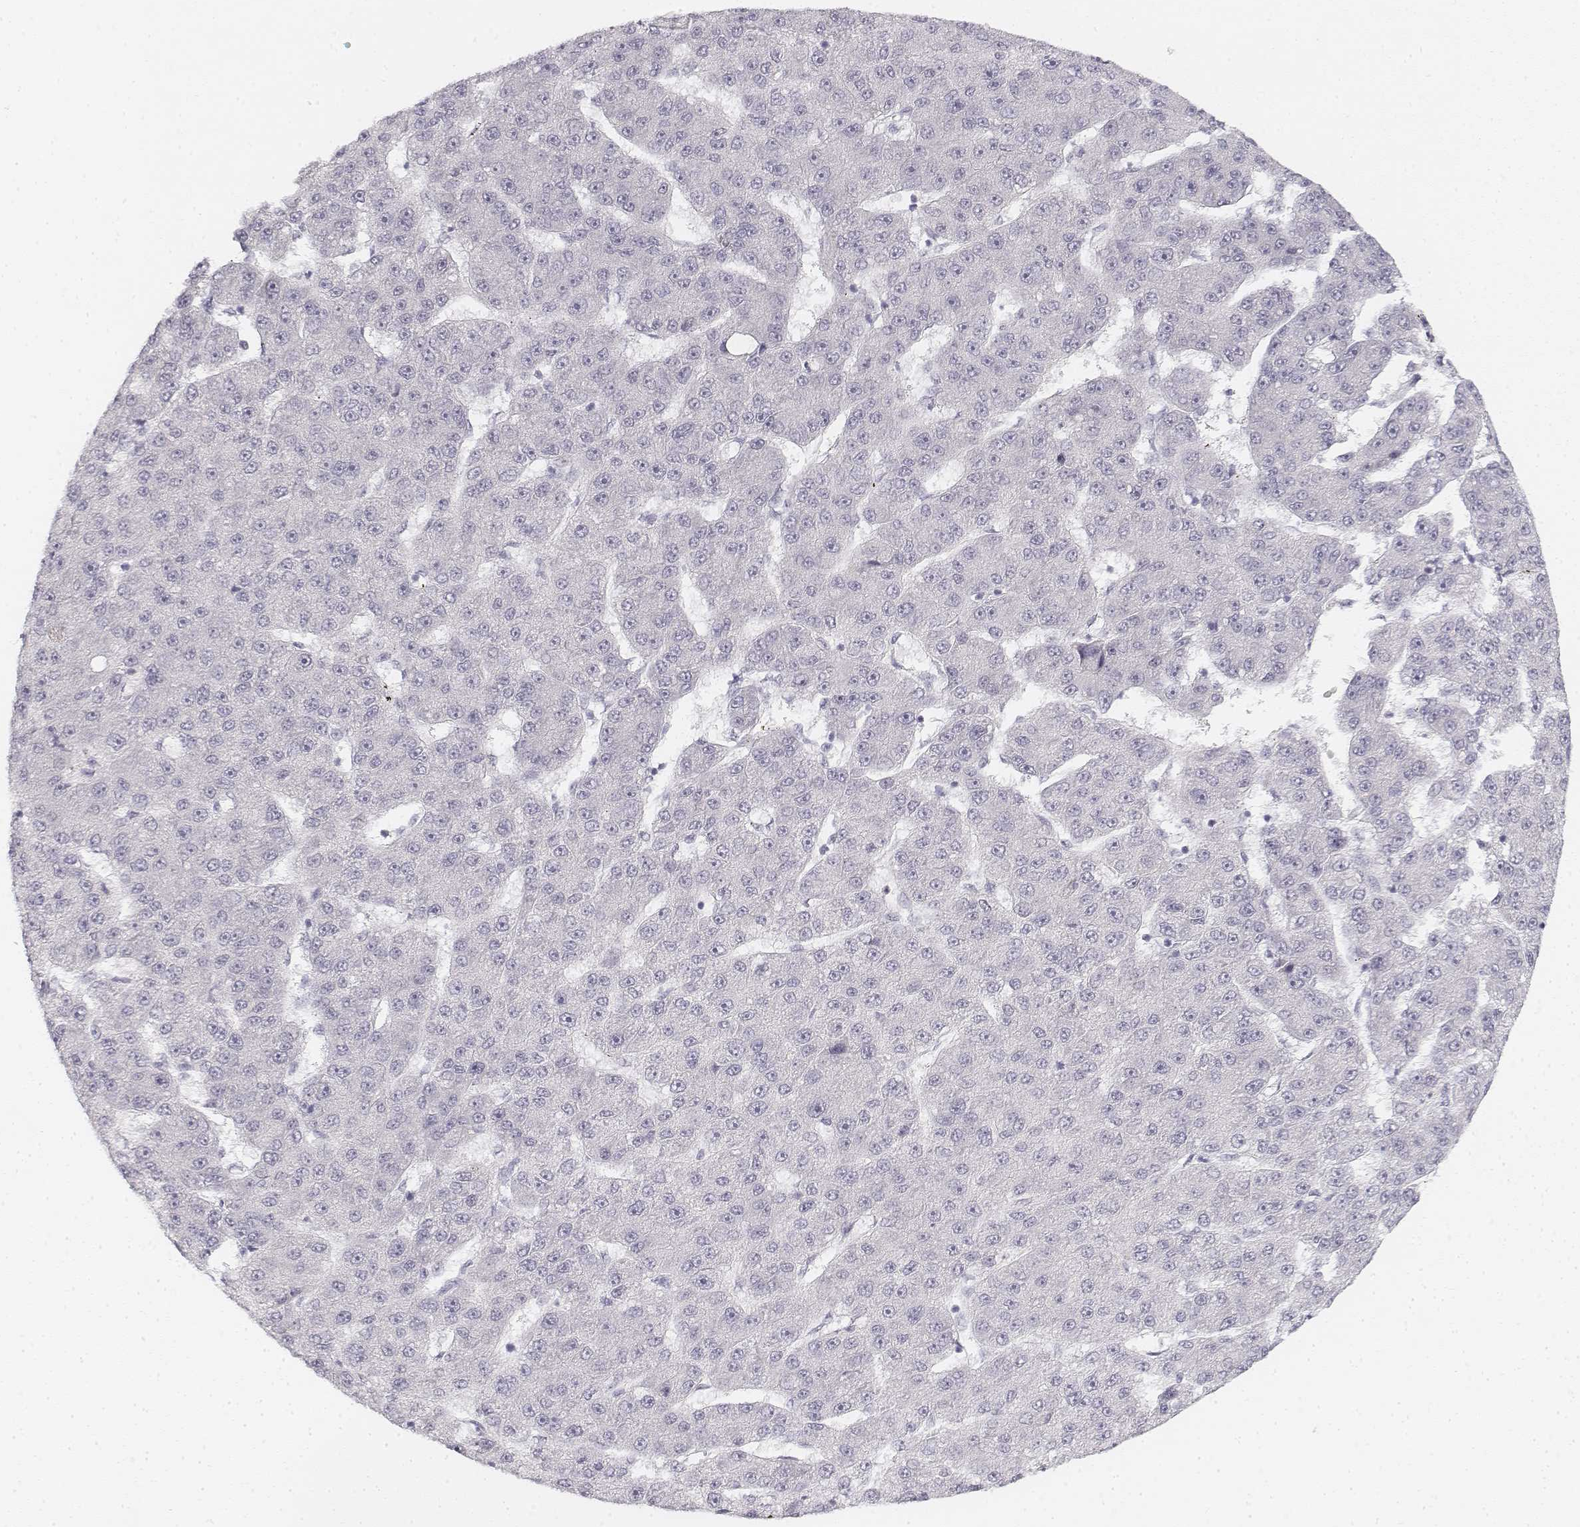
{"staining": {"intensity": "negative", "quantity": "none", "location": "none"}, "tissue": "liver cancer", "cell_type": "Tumor cells", "image_type": "cancer", "snomed": [{"axis": "morphology", "description": "Carcinoma, Hepatocellular, NOS"}, {"axis": "topography", "description": "Liver"}], "caption": "An immunohistochemistry (IHC) image of liver hepatocellular carcinoma is shown. There is no staining in tumor cells of liver hepatocellular carcinoma. (DAB IHC with hematoxylin counter stain).", "gene": "KRTAP2-1", "patient": {"sex": "male", "age": 67}}